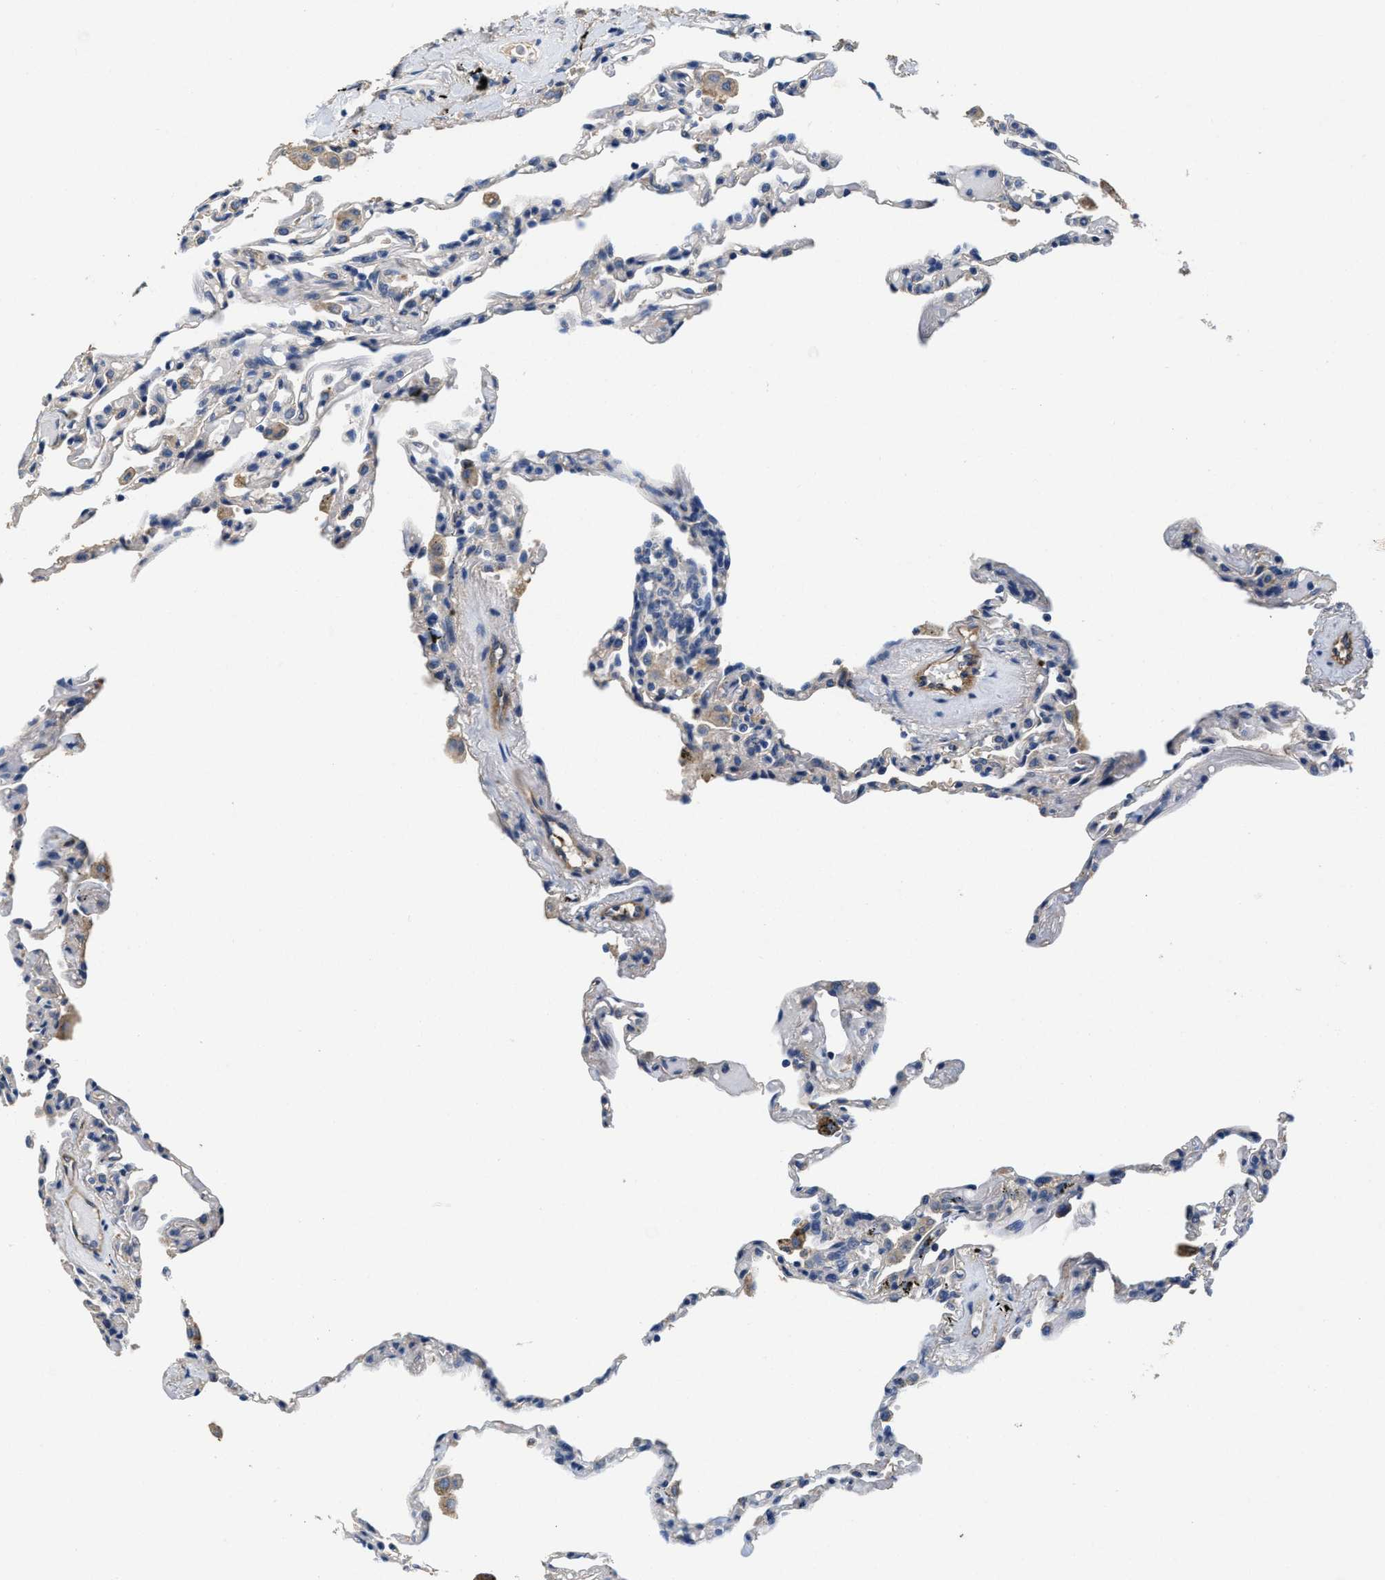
{"staining": {"intensity": "negative", "quantity": "none", "location": "none"}, "tissue": "lung", "cell_type": "Alveolar cells", "image_type": "normal", "snomed": [{"axis": "morphology", "description": "Normal tissue, NOS"}, {"axis": "topography", "description": "Lung"}], "caption": "IHC of unremarkable lung displays no staining in alveolar cells. (IHC, brightfield microscopy, high magnification).", "gene": "PEG10", "patient": {"sex": "male", "age": 59}}